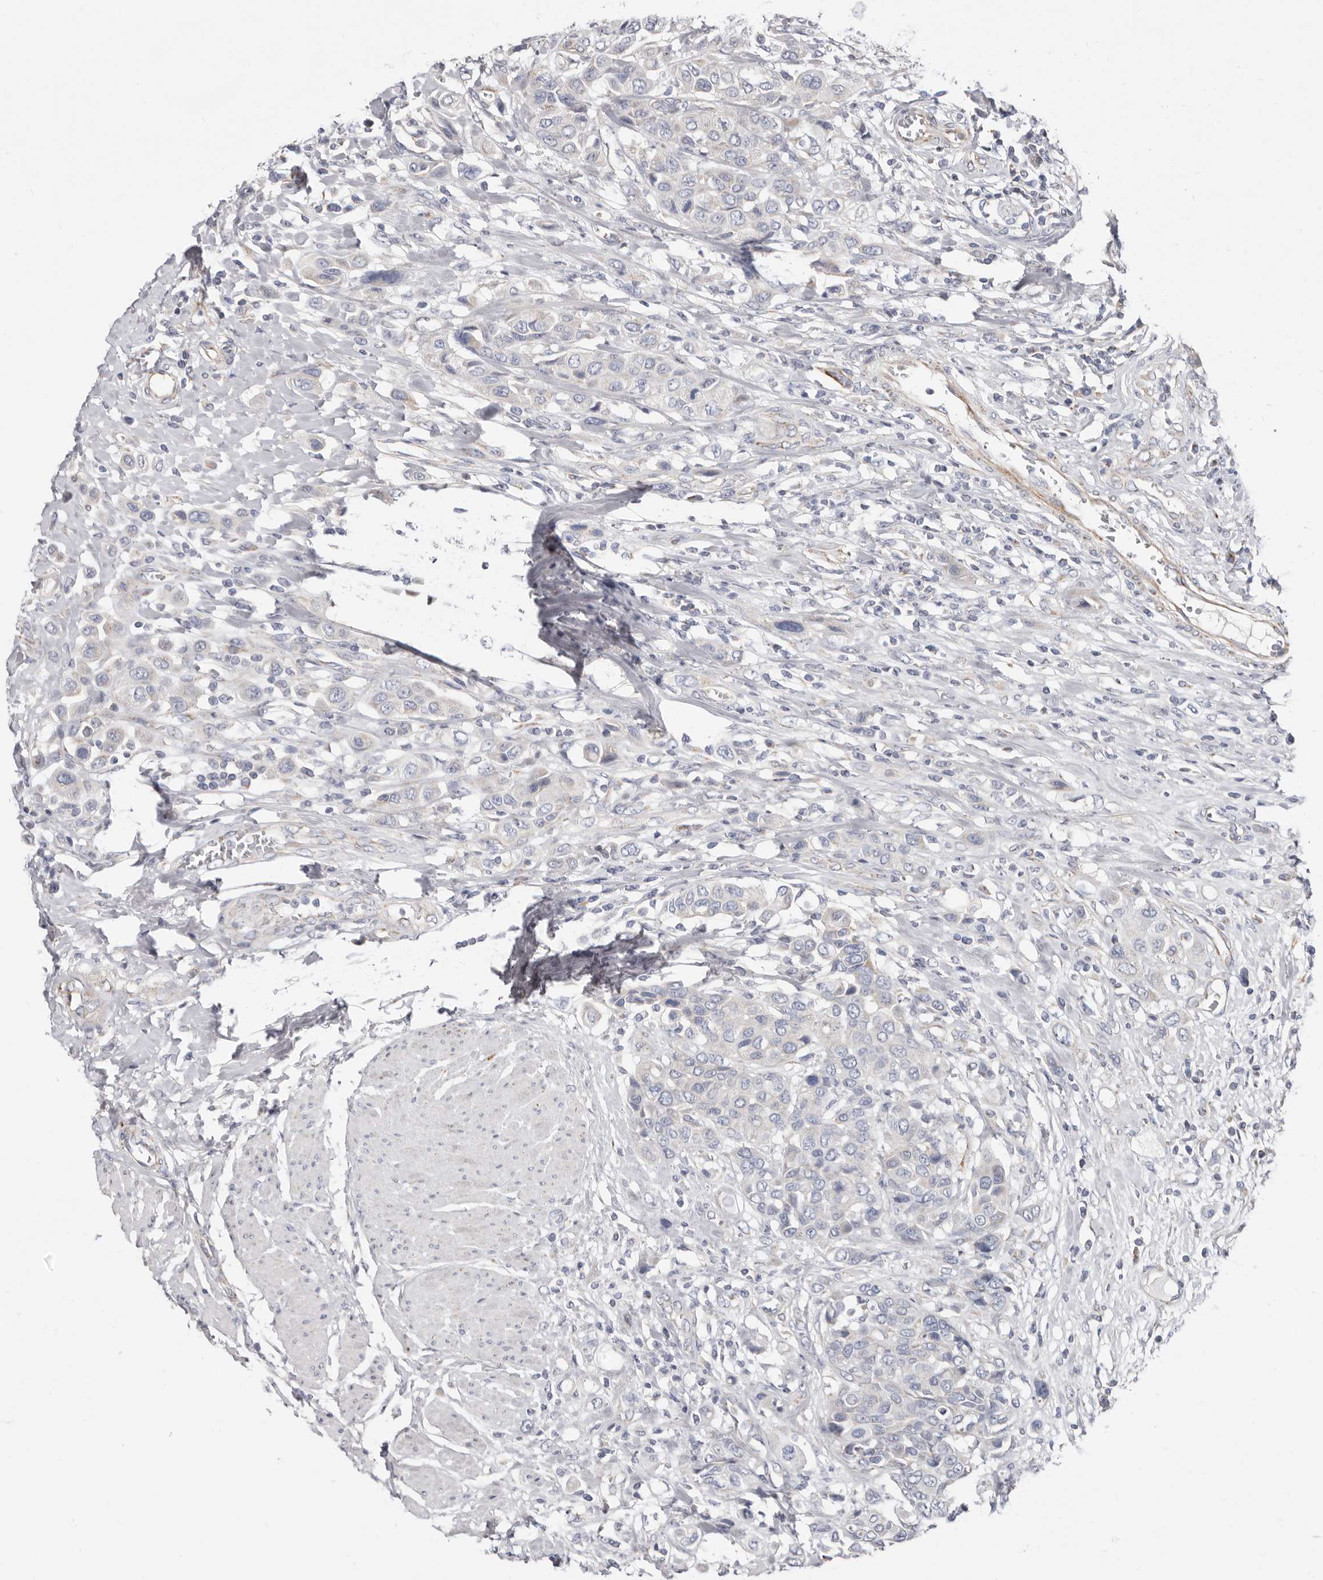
{"staining": {"intensity": "weak", "quantity": "<25%", "location": "cytoplasmic/membranous"}, "tissue": "urothelial cancer", "cell_type": "Tumor cells", "image_type": "cancer", "snomed": [{"axis": "morphology", "description": "Urothelial carcinoma, High grade"}, {"axis": "topography", "description": "Urinary bladder"}], "caption": "DAB (3,3'-diaminobenzidine) immunohistochemical staining of urothelial carcinoma (high-grade) demonstrates no significant staining in tumor cells. The staining was performed using DAB (3,3'-diaminobenzidine) to visualize the protein expression in brown, while the nuclei were stained in blue with hematoxylin (Magnification: 20x).", "gene": "RSPO2", "patient": {"sex": "male", "age": 50}}